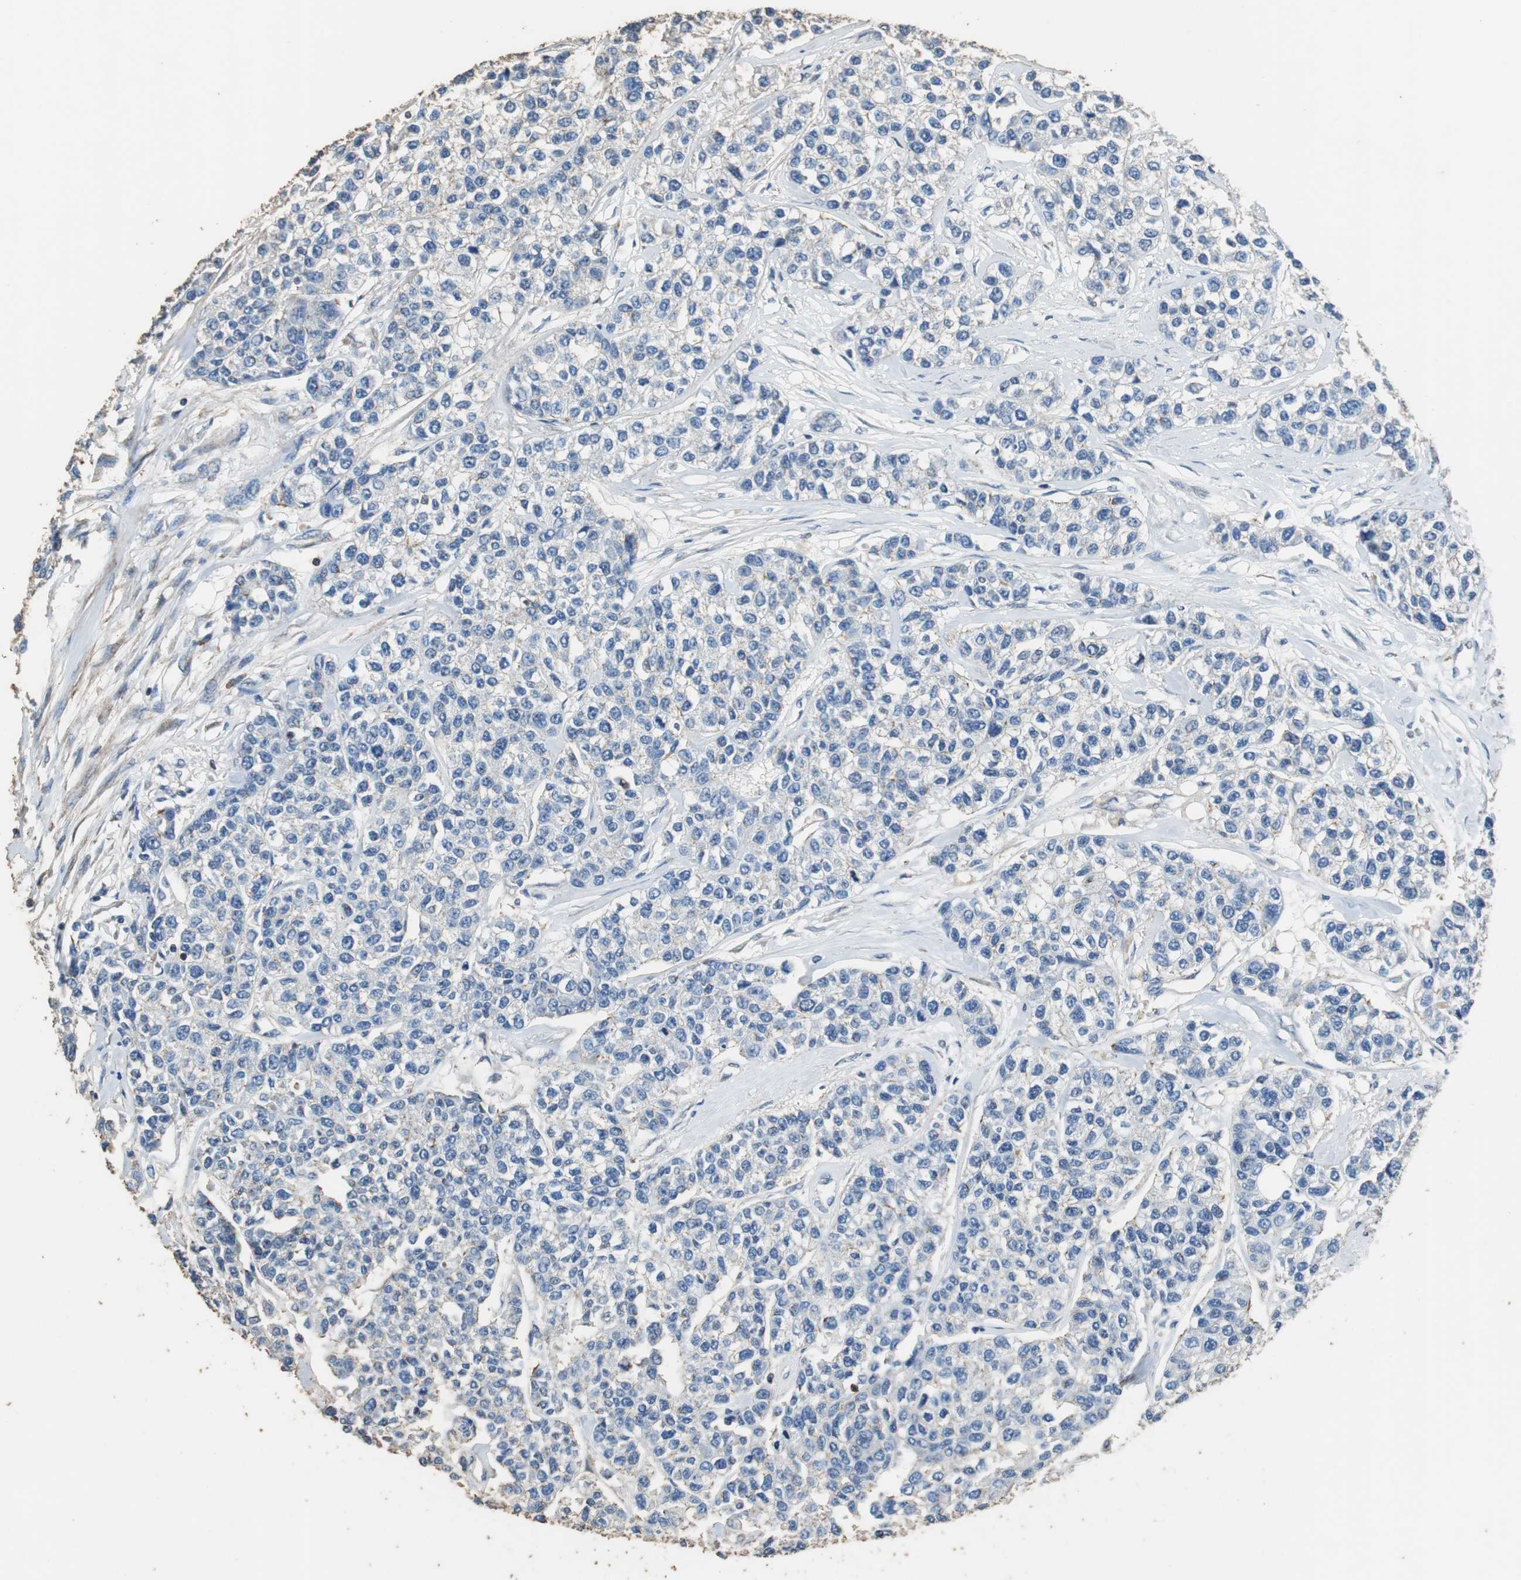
{"staining": {"intensity": "negative", "quantity": "none", "location": "none"}, "tissue": "breast cancer", "cell_type": "Tumor cells", "image_type": "cancer", "snomed": [{"axis": "morphology", "description": "Duct carcinoma"}, {"axis": "topography", "description": "Breast"}], "caption": "High power microscopy photomicrograph of an IHC image of breast intraductal carcinoma, revealing no significant positivity in tumor cells.", "gene": "PRKRA", "patient": {"sex": "female", "age": 51}}